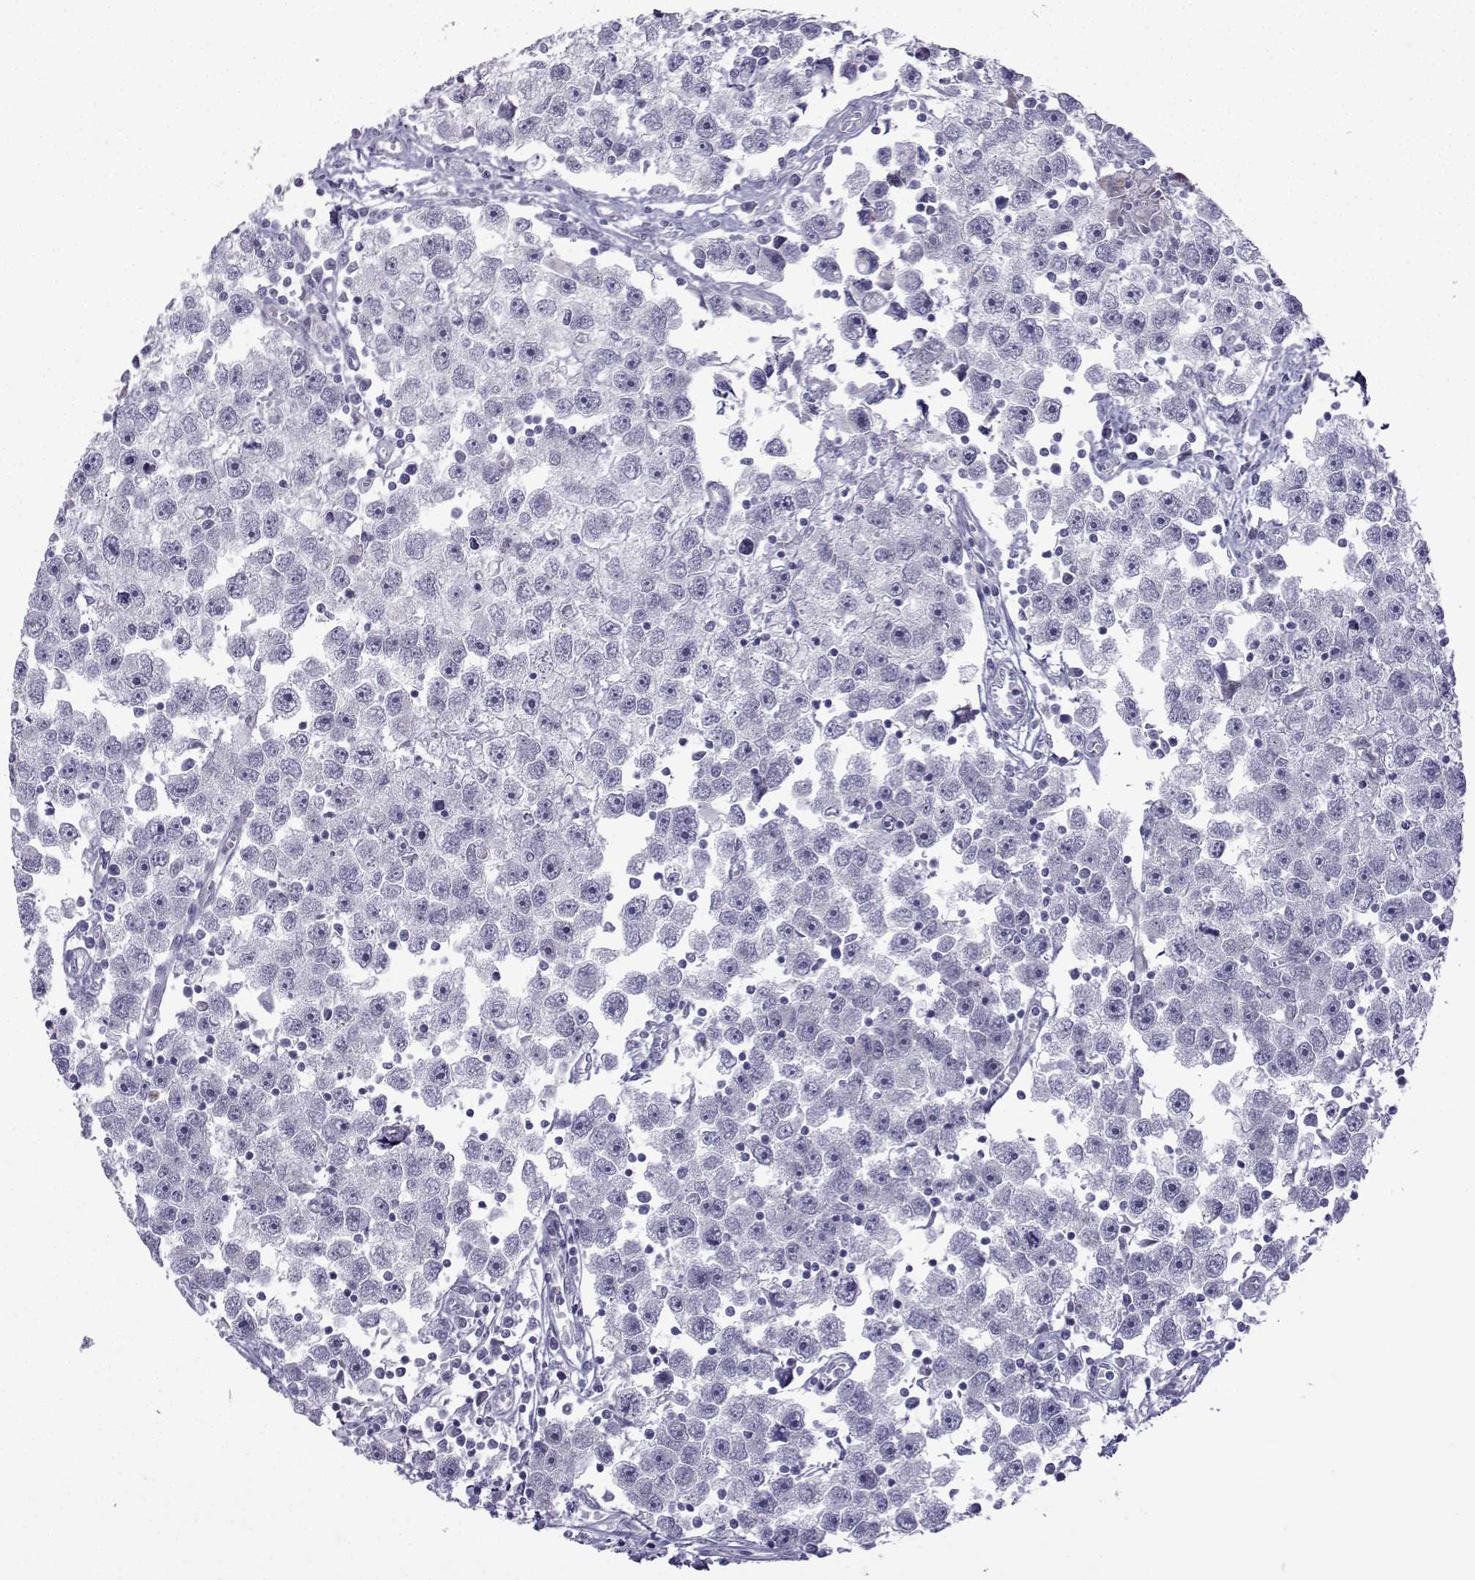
{"staining": {"intensity": "negative", "quantity": "none", "location": "none"}, "tissue": "testis cancer", "cell_type": "Tumor cells", "image_type": "cancer", "snomed": [{"axis": "morphology", "description": "Seminoma, NOS"}, {"axis": "topography", "description": "Testis"}], "caption": "Immunohistochemical staining of human testis cancer (seminoma) displays no significant staining in tumor cells.", "gene": "CFAP53", "patient": {"sex": "male", "age": 30}}